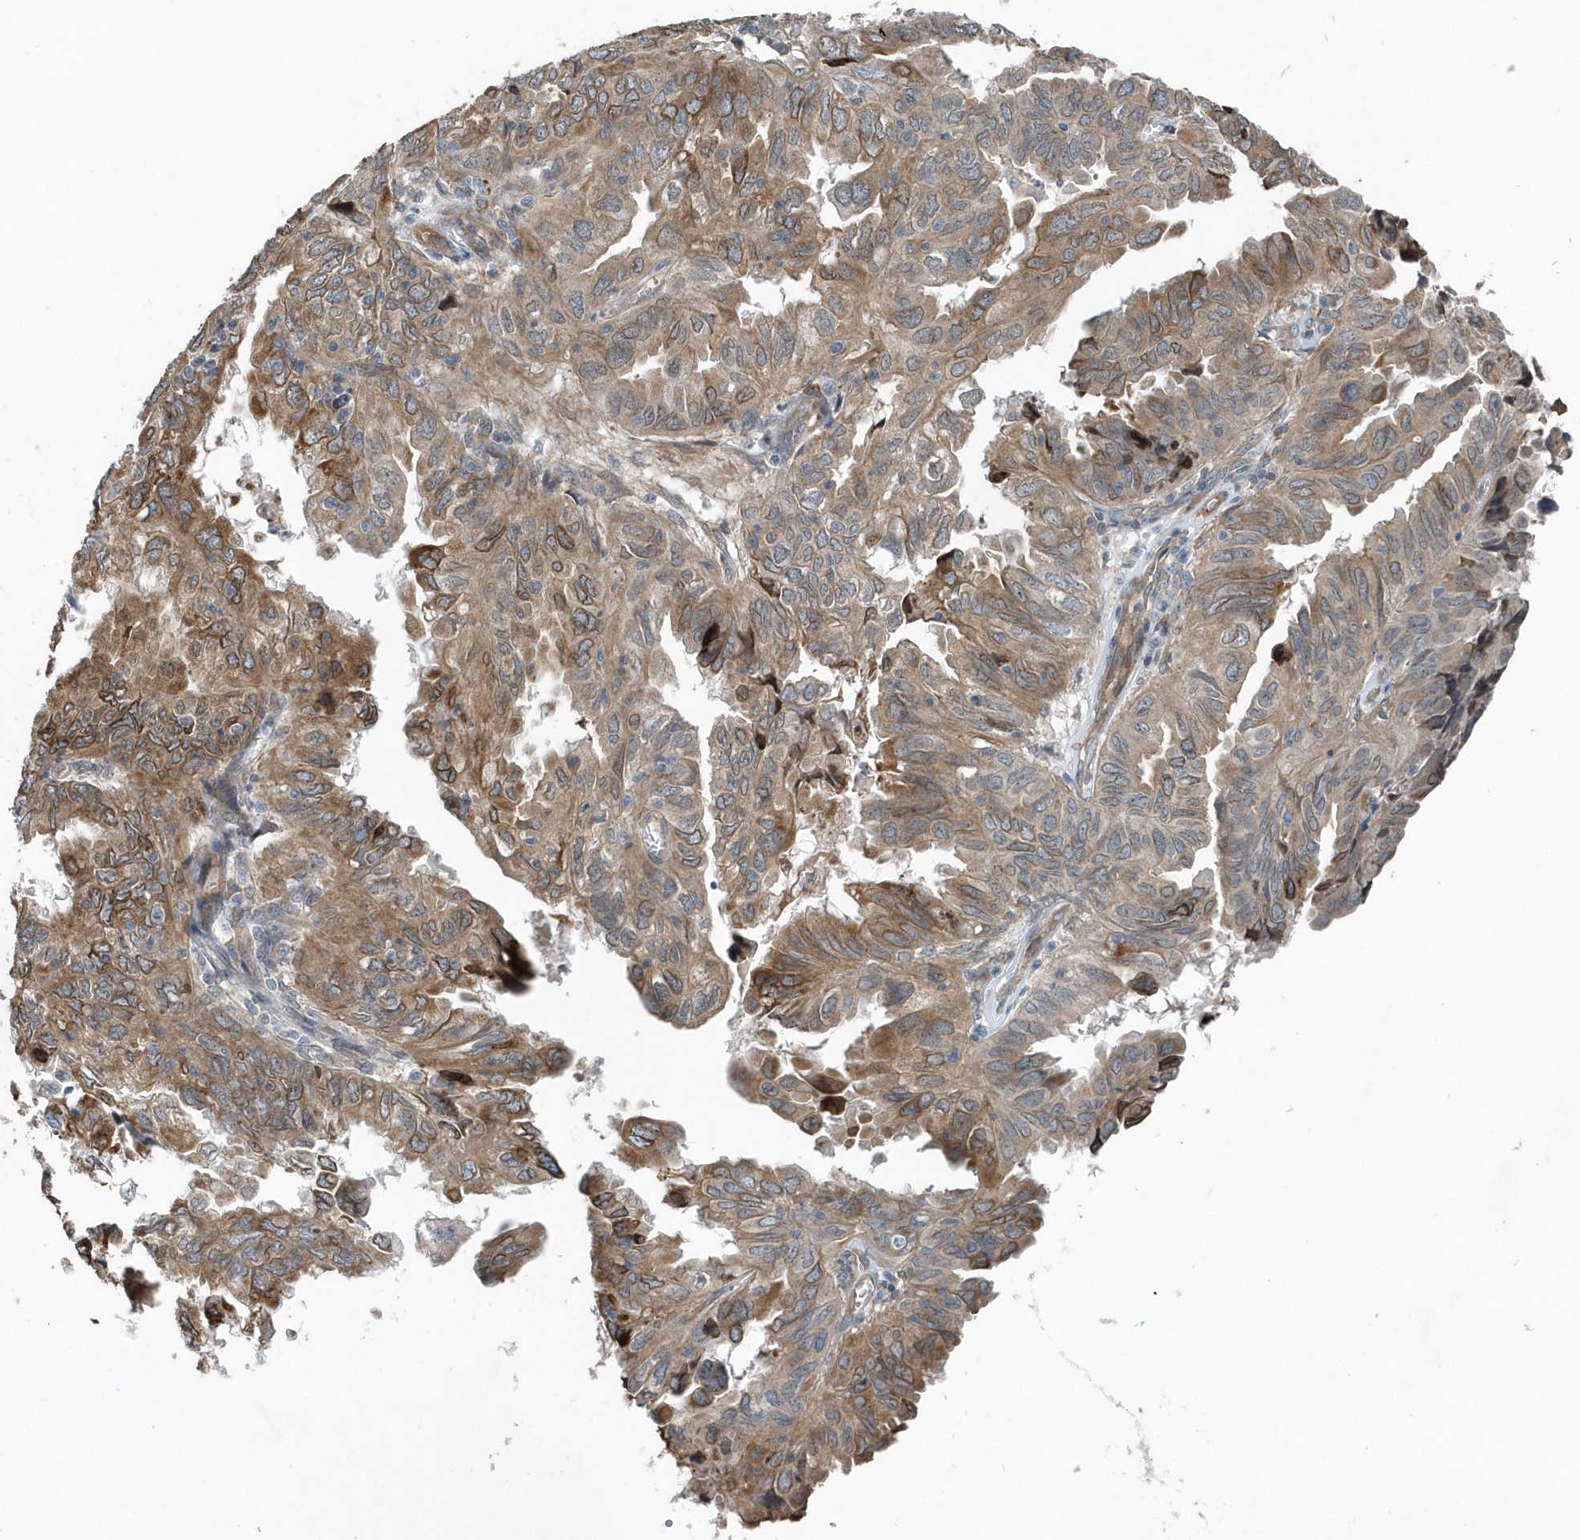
{"staining": {"intensity": "weak", "quantity": "25%-75%", "location": "cytoplasmic/membranous"}, "tissue": "endometrial cancer", "cell_type": "Tumor cells", "image_type": "cancer", "snomed": [{"axis": "morphology", "description": "Adenocarcinoma, NOS"}, {"axis": "topography", "description": "Uterus"}], "caption": "Tumor cells display weak cytoplasmic/membranous expression in approximately 25%-75% of cells in adenocarcinoma (endometrial).", "gene": "MCC", "patient": {"sex": "female", "age": 77}}